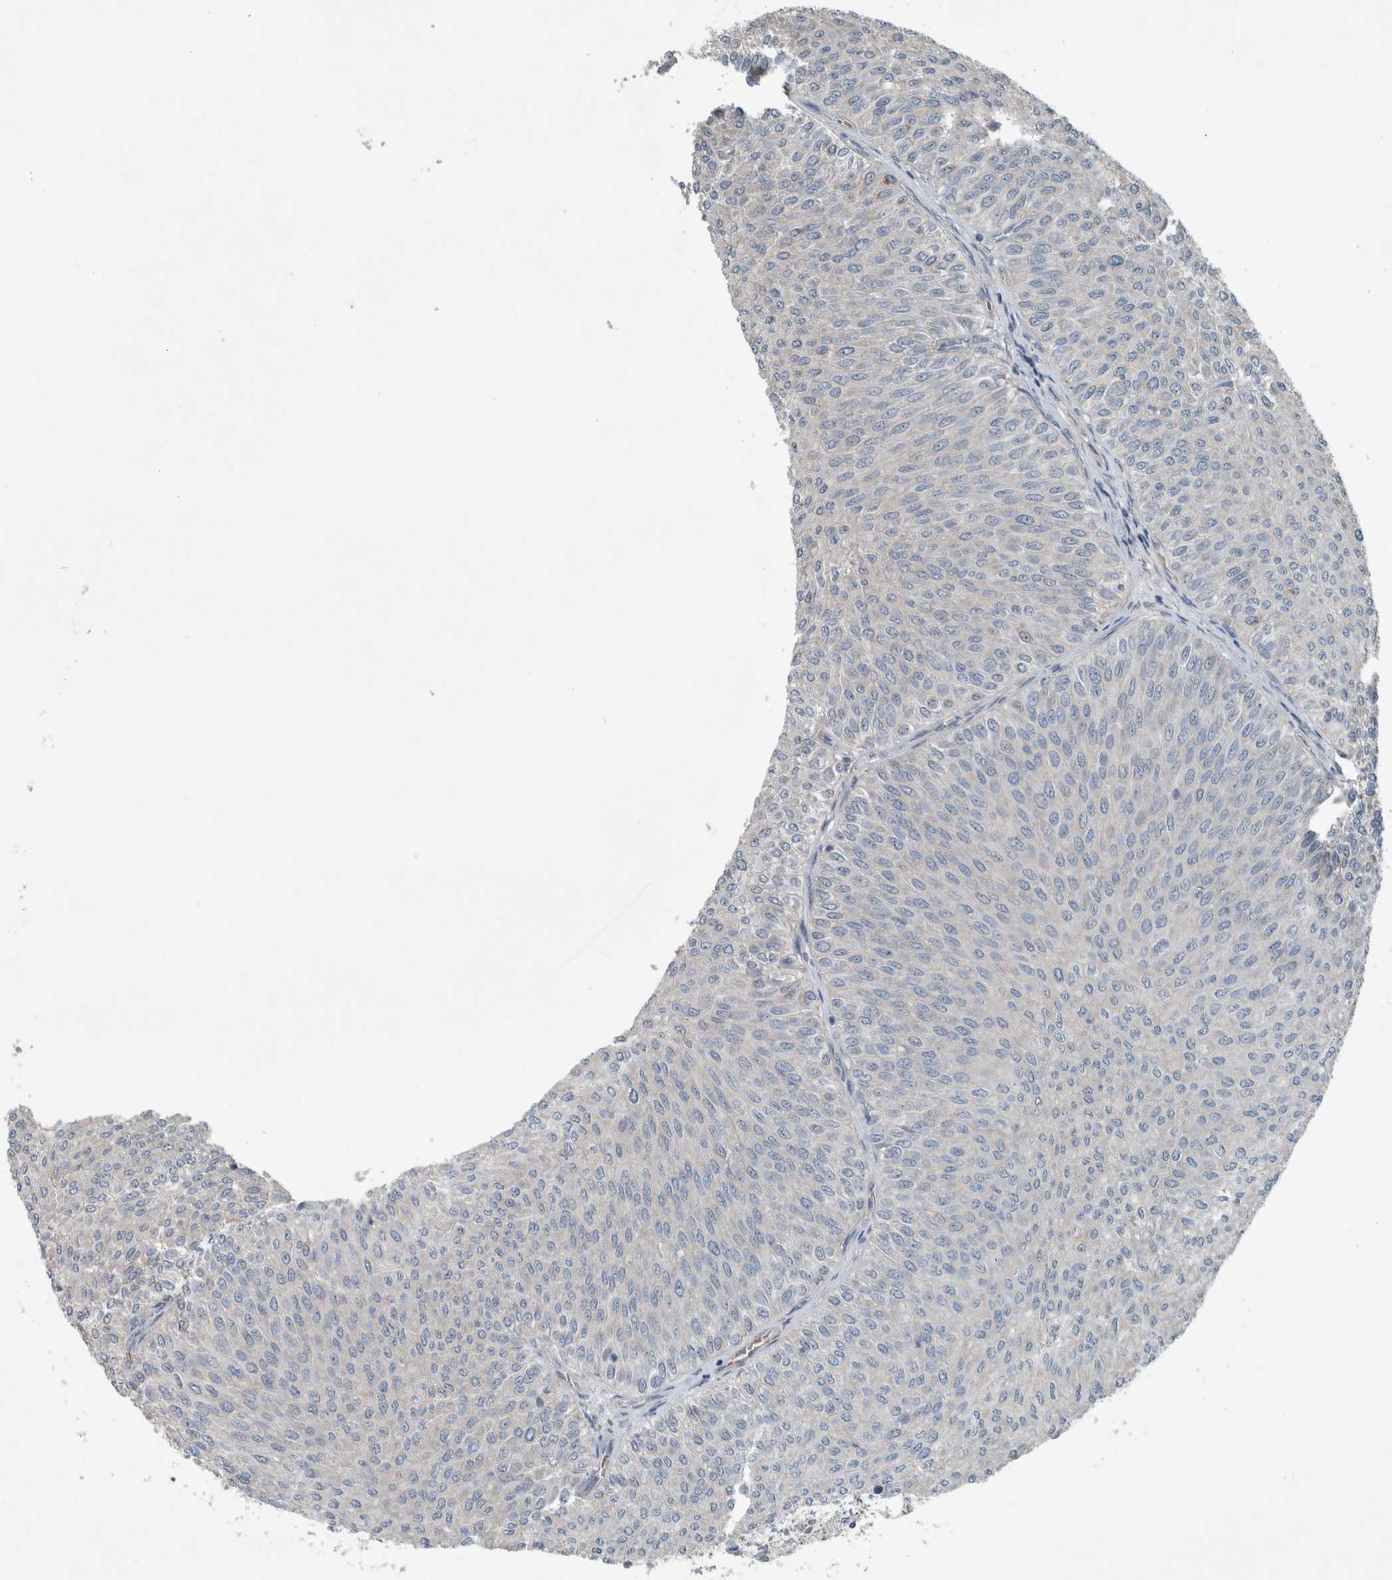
{"staining": {"intensity": "negative", "quantity": "none", "location": "none"}, "tissue": "urothelial cancer", "cell_type": "Tumor cells", "image_type": "cancer", "snomed": [{"axis": "morphology", "description": "Urothelial carcinoma, Low grade"}, {"axis": "topography", "description": "Urinary bladder"}], "caption": "A high-resolution image shows immunohistochemistry (IHC) staining of urothelial cancer, which exhibits no significant expression in tumor cells.", "gene": "JADE2", "patient": {"sex": "male", "age": 78}}